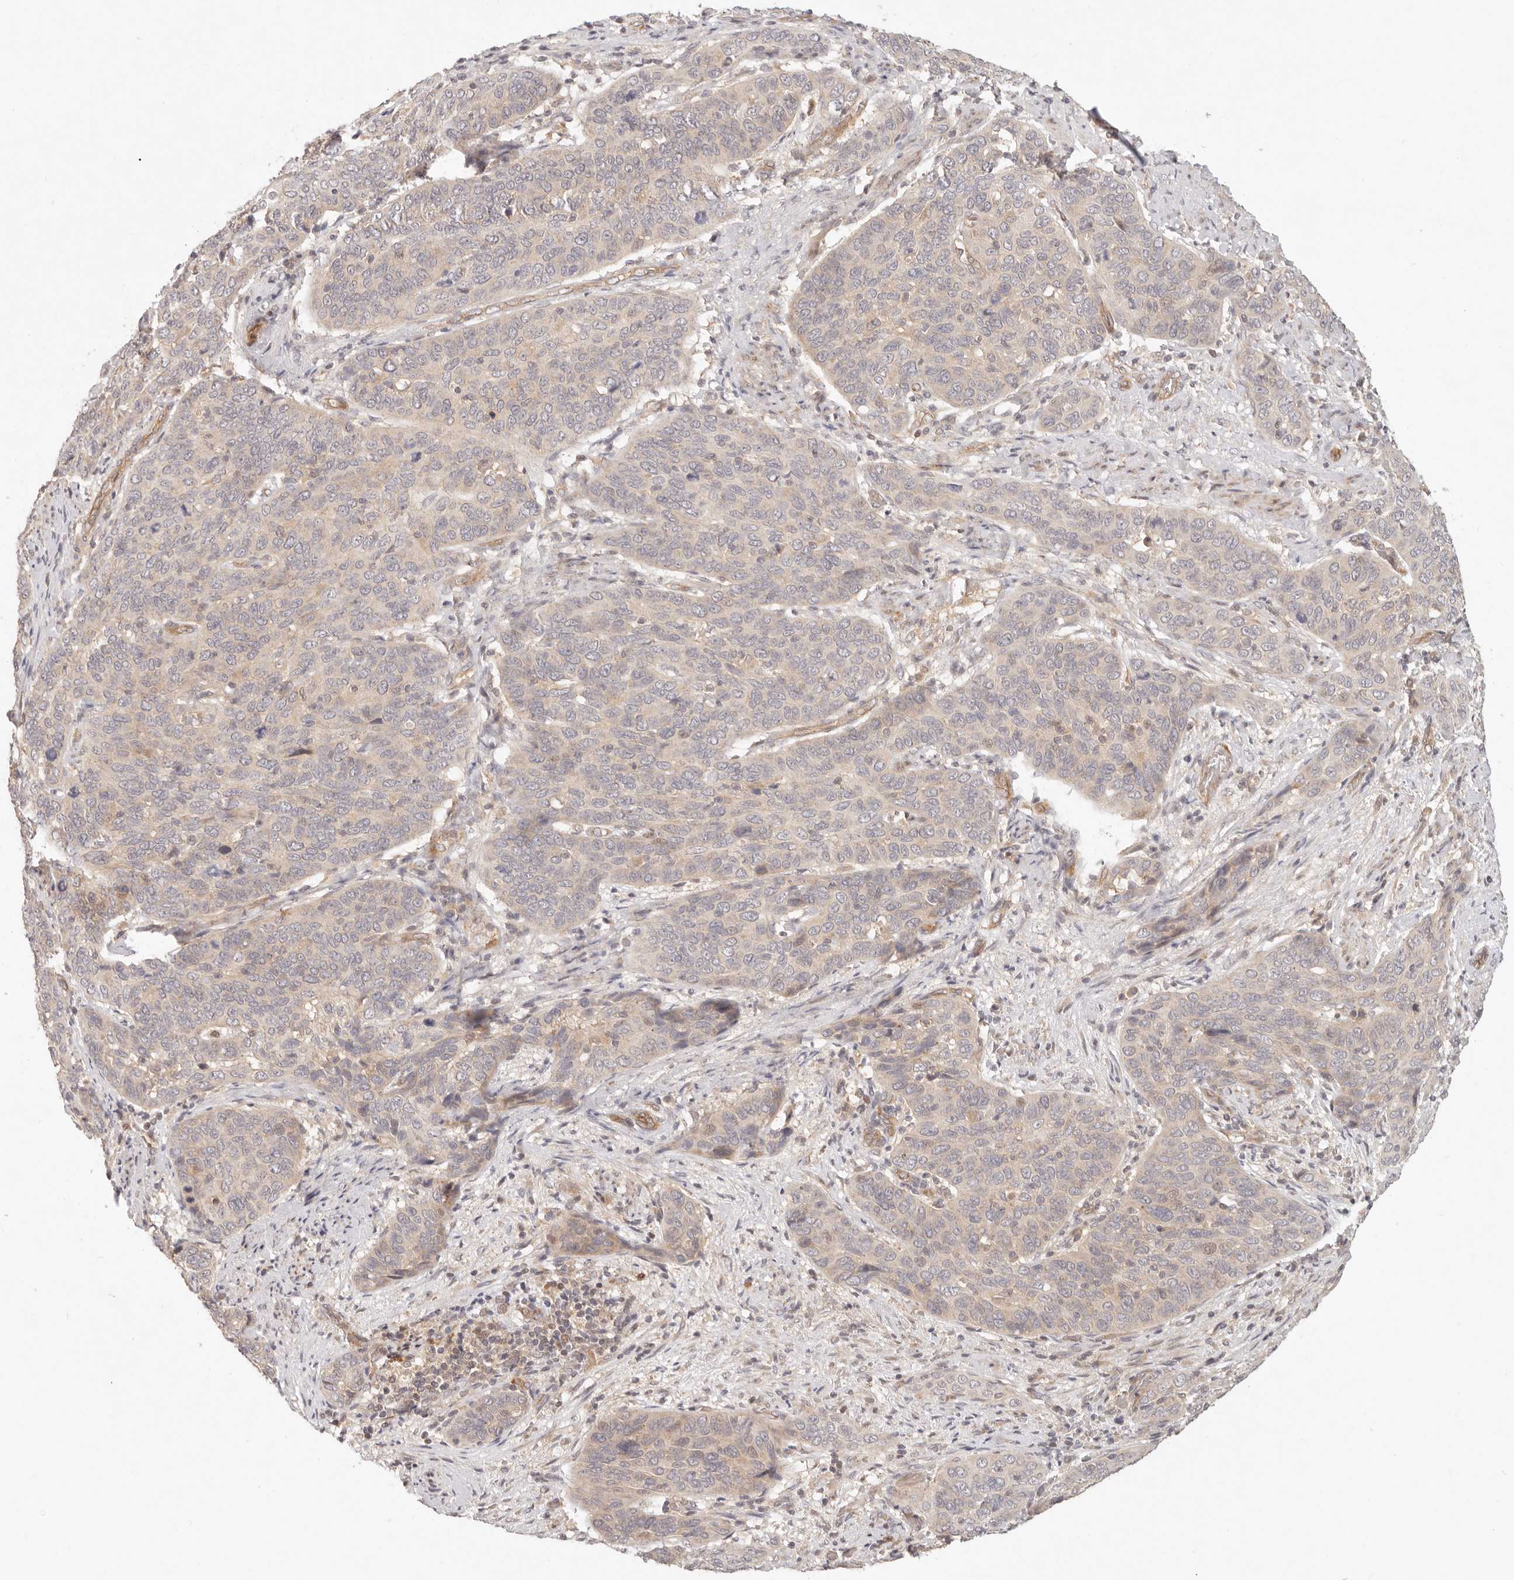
{"staining": {"intensity": "weak", "quantity": "<25%", "location": "cytoplasmic/membranous"}, "tissue": "cervical cancer", "cell_type": "Tumor cells", "image_type": "cancer", "snomed": [{"axis": "morphology", "description": "Squamous cell carcinoma, NOS"}, {"axis": "topography", "description": "Cervix"}], "caption": "The micrograph displays no staining of tumor cells in cervical squamous cell carcinoma.", "gene": "PPP1R3B", "patient": {"sex": "female", "age": 60}}